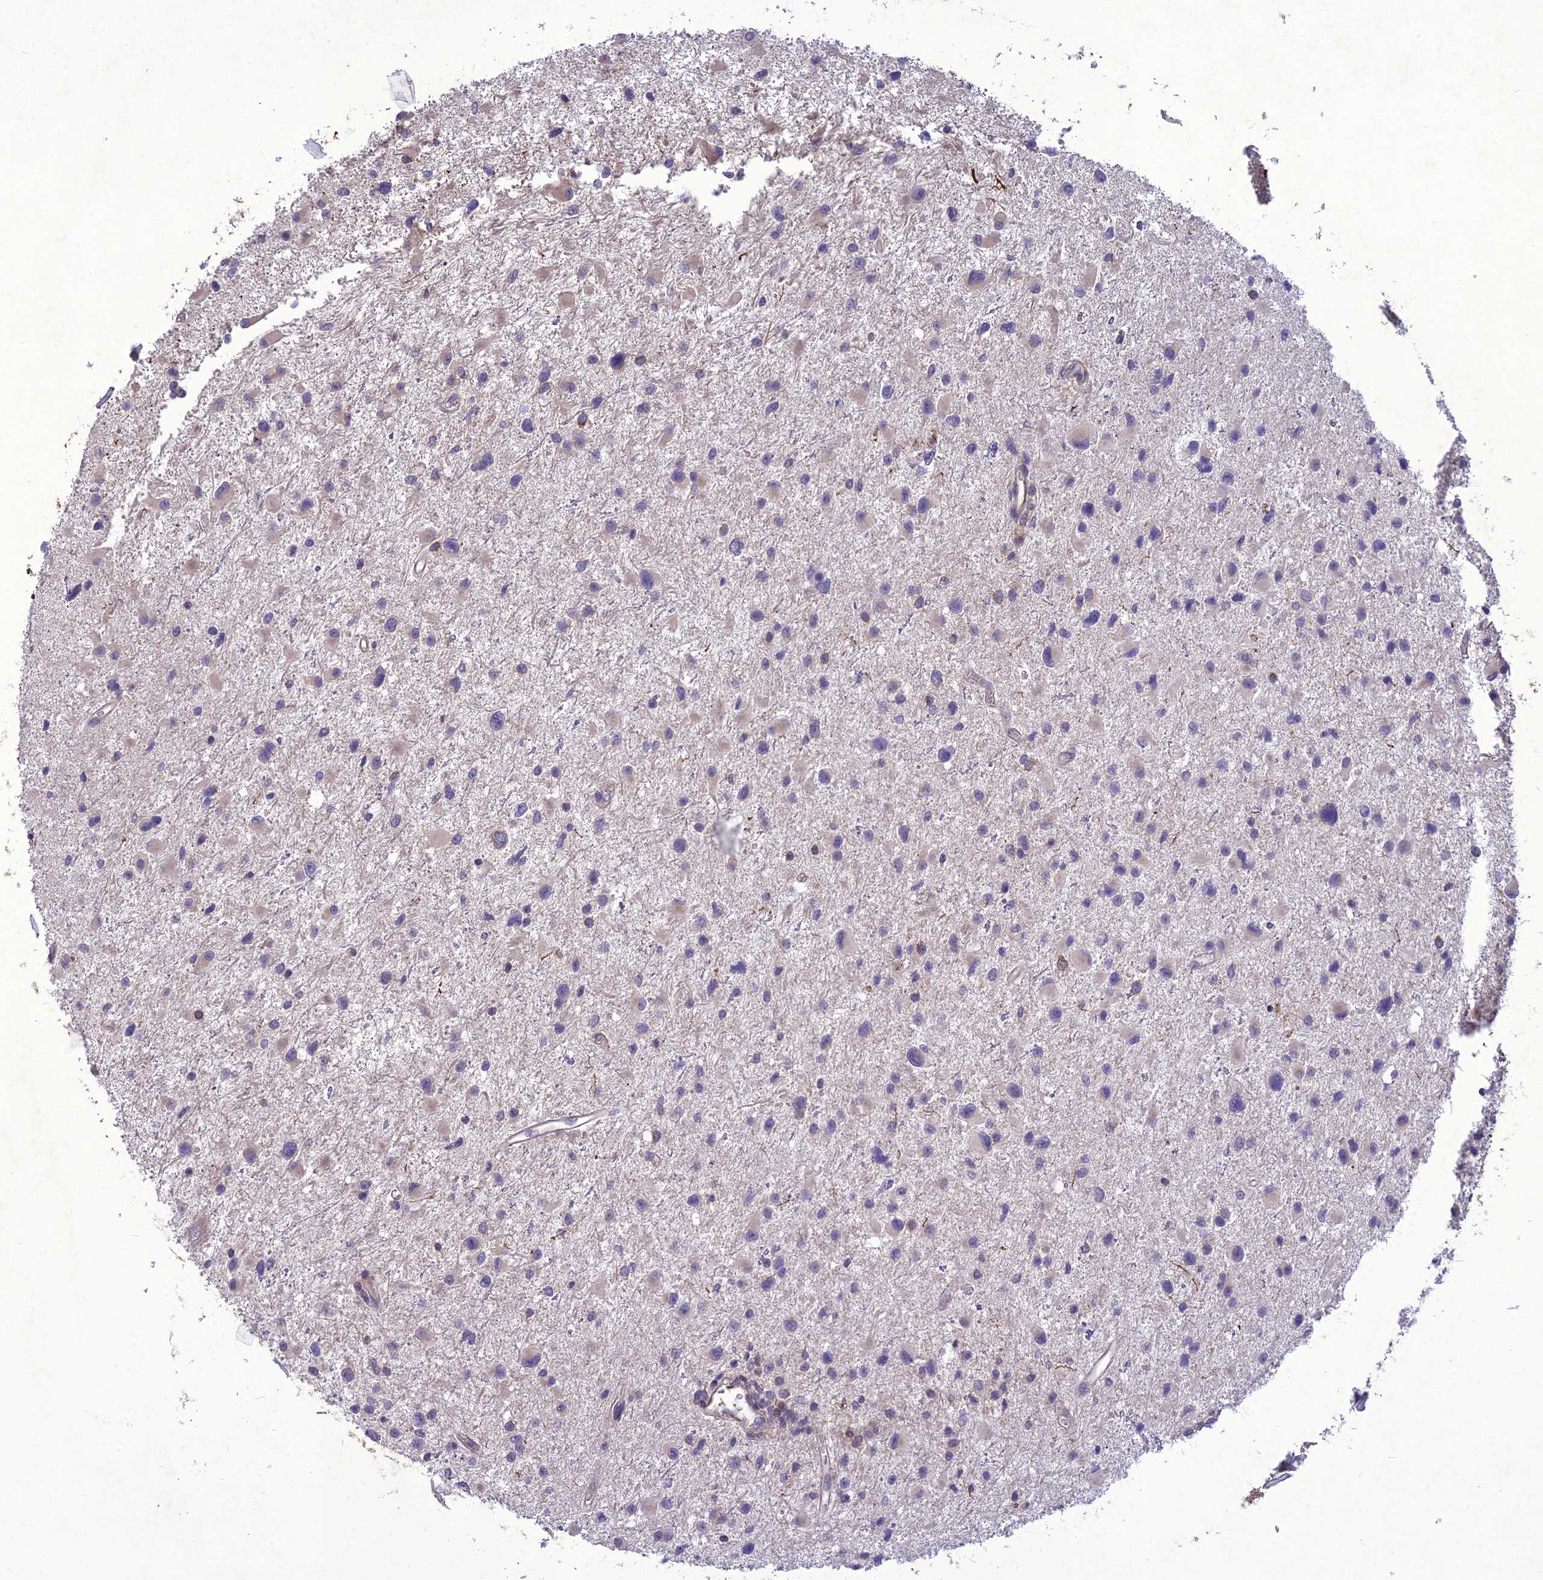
{"staining": {"intensity": "weak", "quantity": "<25%", "location": "cytoplasmic/membranous"}, "tissue": "glioma", "cell_type": "Tumor cells", "image_type": "cancer", "snomed": [{"axis": "morphology", "description": "Glioma, malignant, Low grade"}, {"axis": "topography", "description": "Brain"}], "caption": "This is an immunohistochemistry micrograph of human glioma. There is no staining in tumor cells.", "gene": "GDF6", "patient": {"sex": "female", "age": 32}}